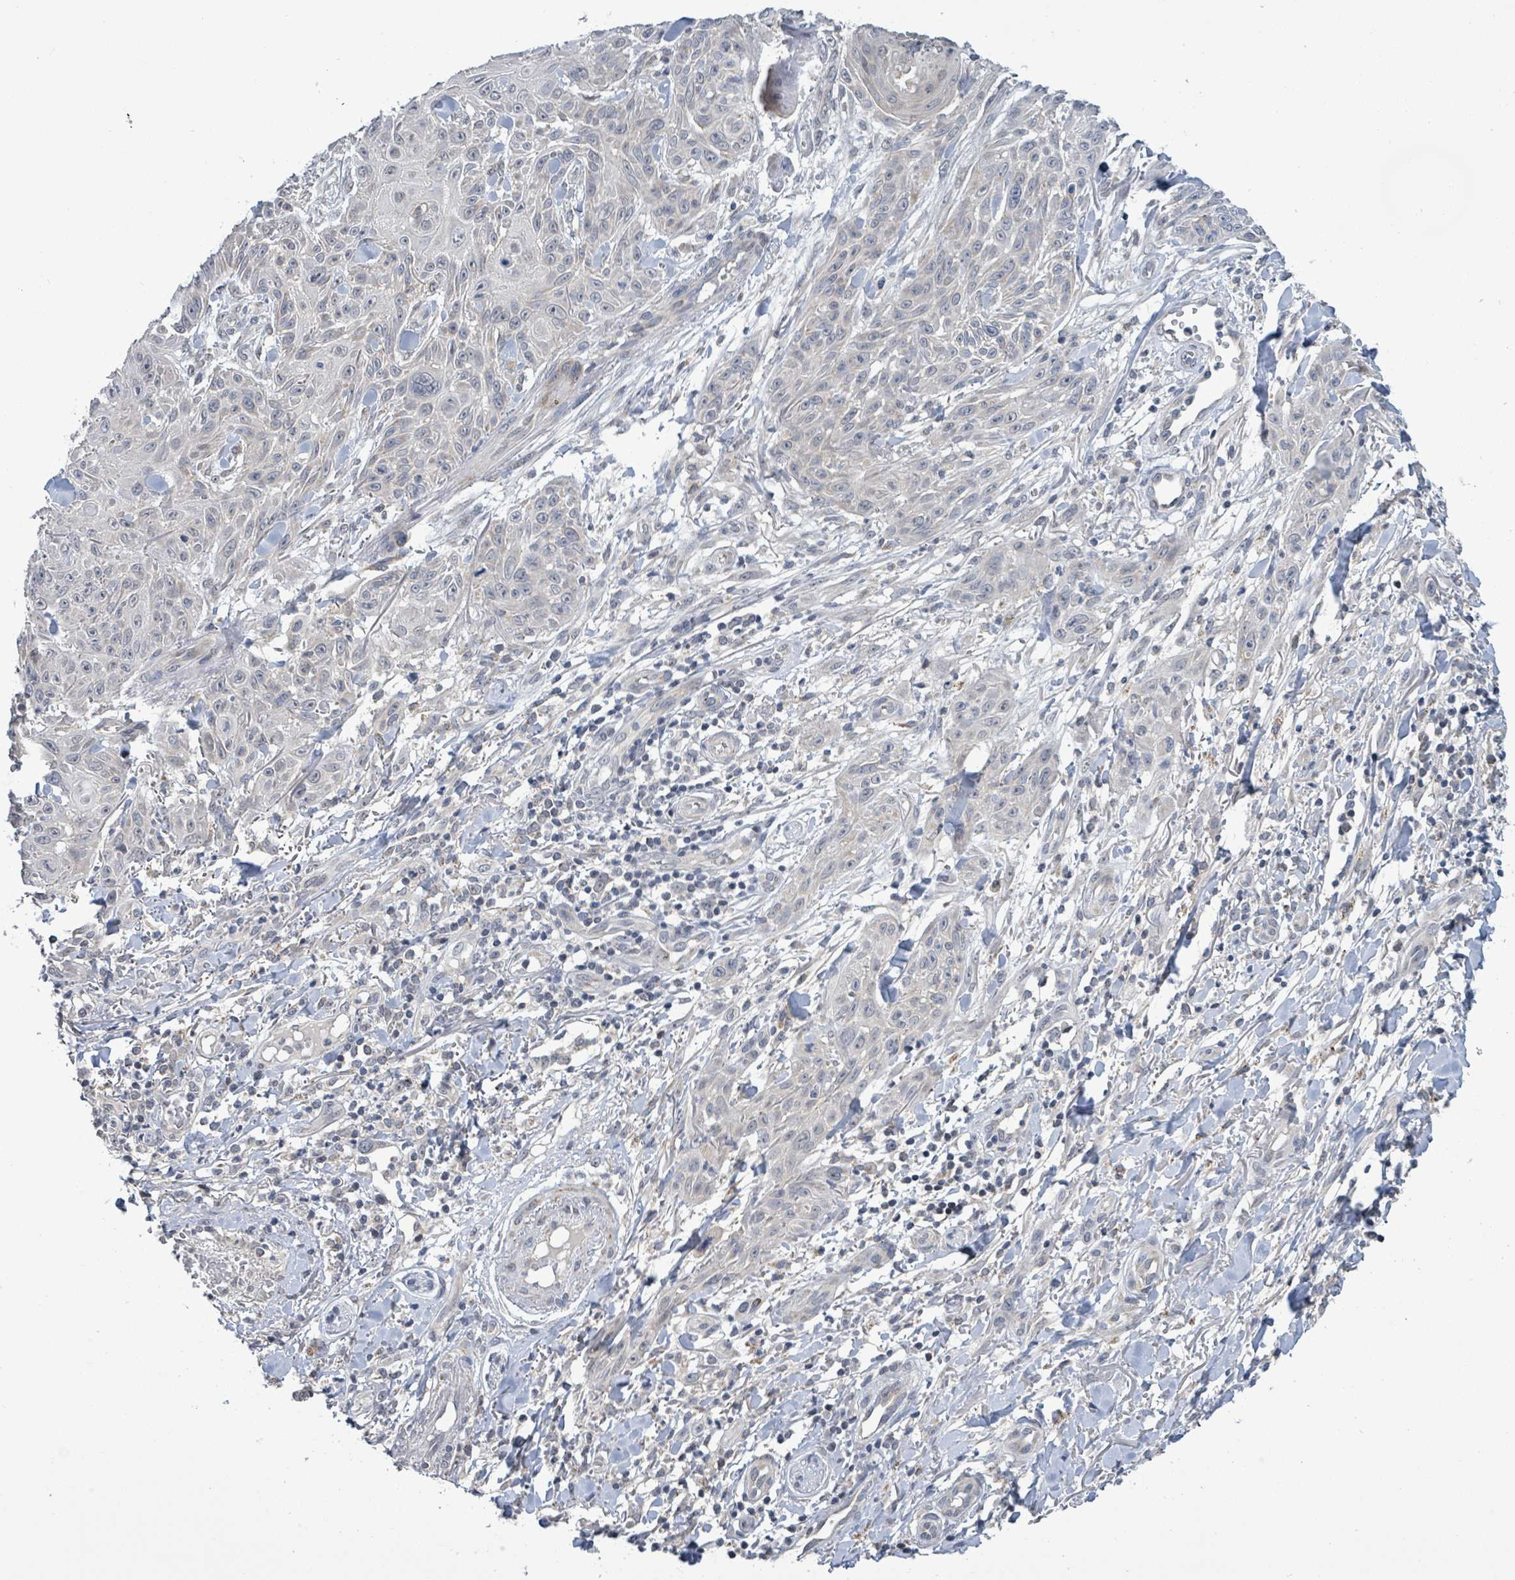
{"staining": {"intensity": "negative", "quantity": "none", "location": "none"}, "tissue": "skin cancer", "cell_type": "Tumor cells", "image_type": "cancer", "snomed": [{"axis": "morphology", "description": "Squamous cell carcinoma, NOS"}, {"axis": "topography", "description": "Skin"}], "caption": "Immunohistochemistry micrograph of skin squamous cell carcinoma stained for a protein (brown), which displays no expression in tumor cells. (DAB (3,3'-diaminobenzidine) immunohistochemistry with hematoxylin counter stain).", "gene": "COQ10B", "patient": {"sex": "male", "age": 86}}